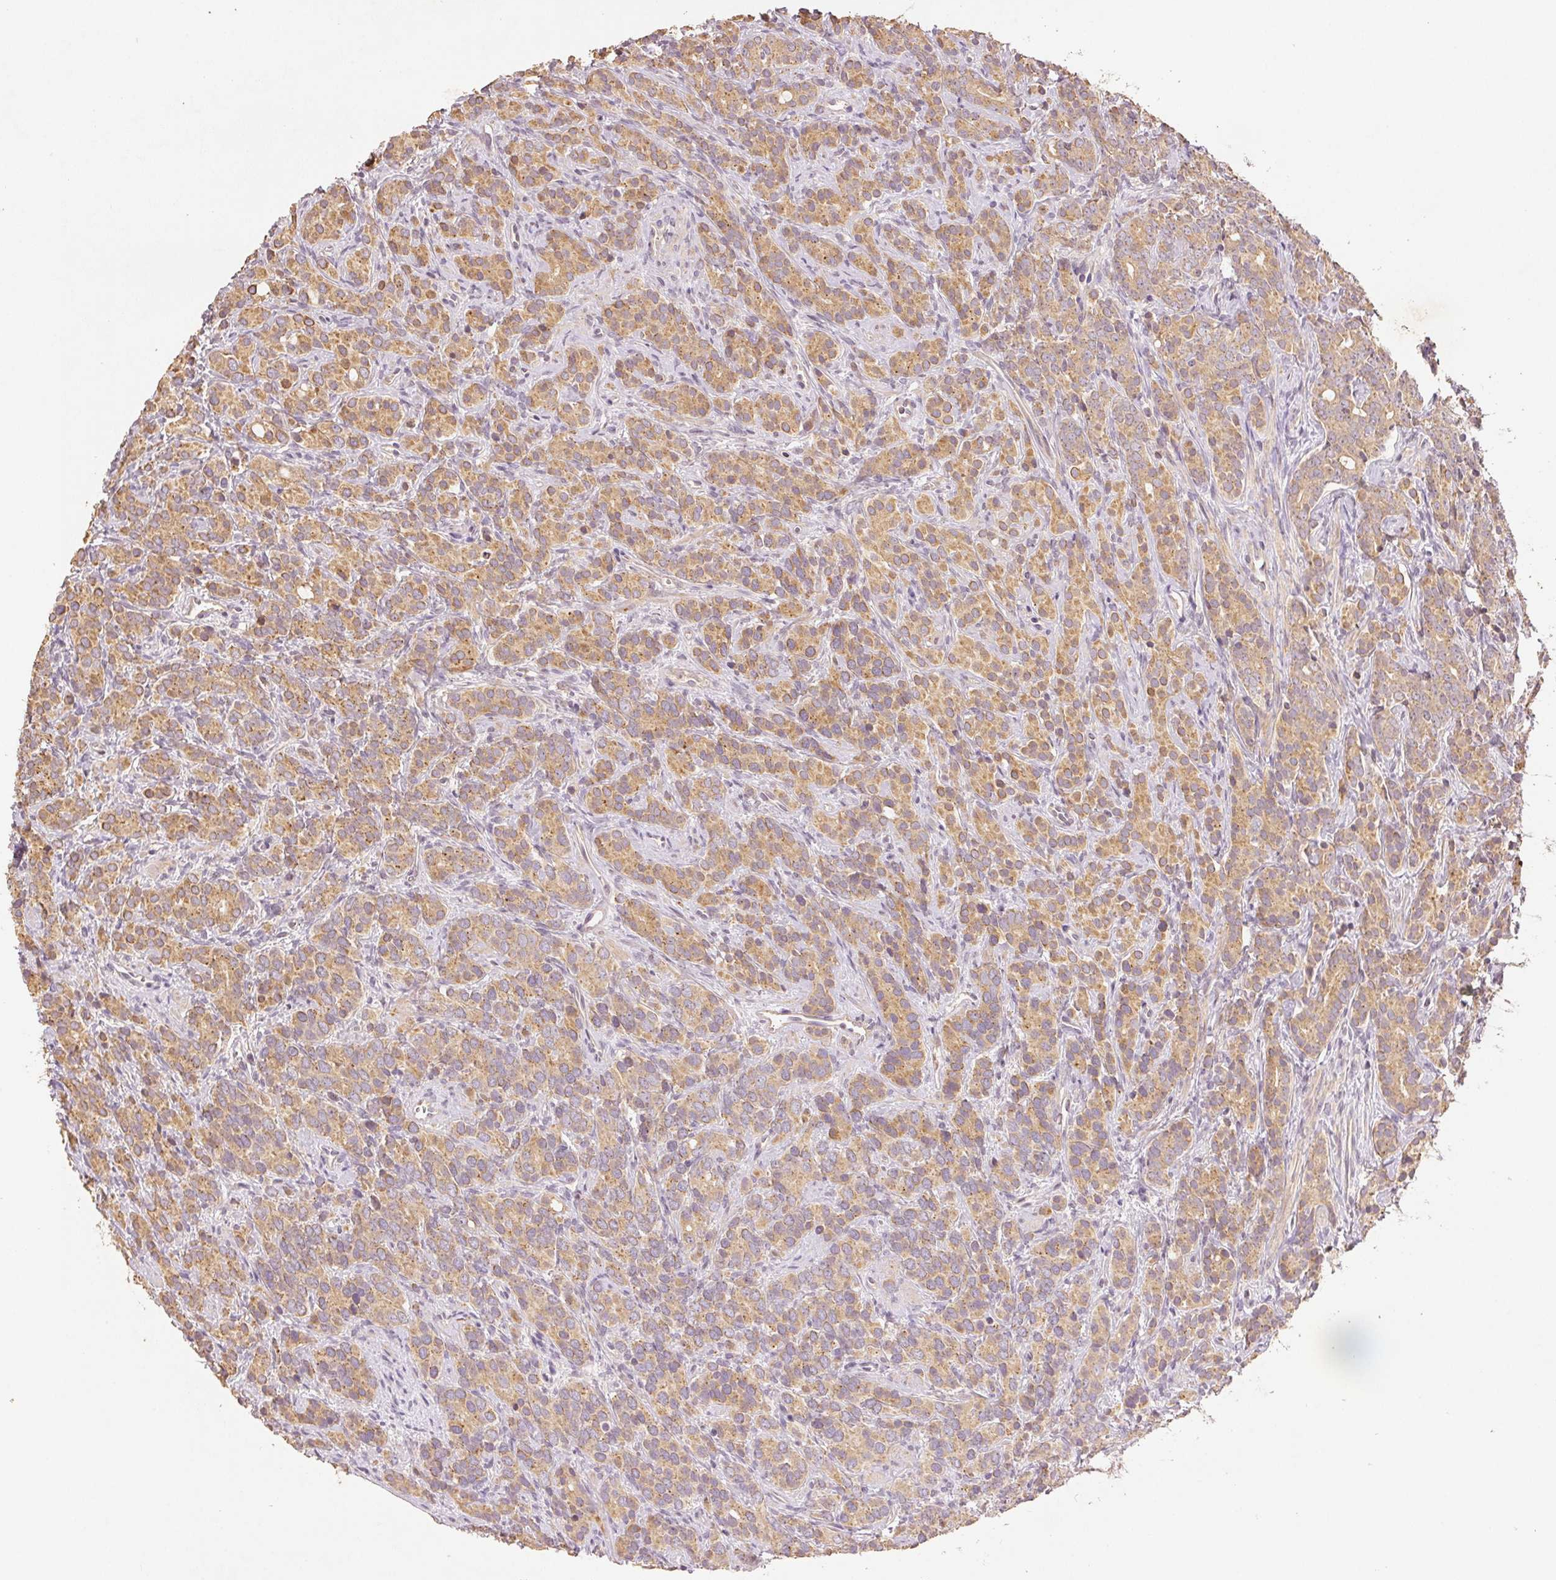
{"staining": {"intensity": "moderate", "quantity": ">75%", "location": "cytoplasmic/membranous"}, "tissue": "prostate cancer", "cell_type": "Tumor cells", "image_type": "cancer", "snomed": [{"axis": "morphology", "description": "Adenocarcinoma, High grade"}, {"axis": "topography", "description": "Prostate"}], "caption": "Tumor cells demonstrate medium levels of moderate cytoplasmic/membranous positivity in approximately >75% of cells in prostate cancer (adenocarcinoma (high-grade)). (DAB (3,3'-diaminobenzidine) IHC, brown staining for protein, blue staining for nuclei).", "gene": "YIF1B", "patient": {"sex": "male", "age": 84}}